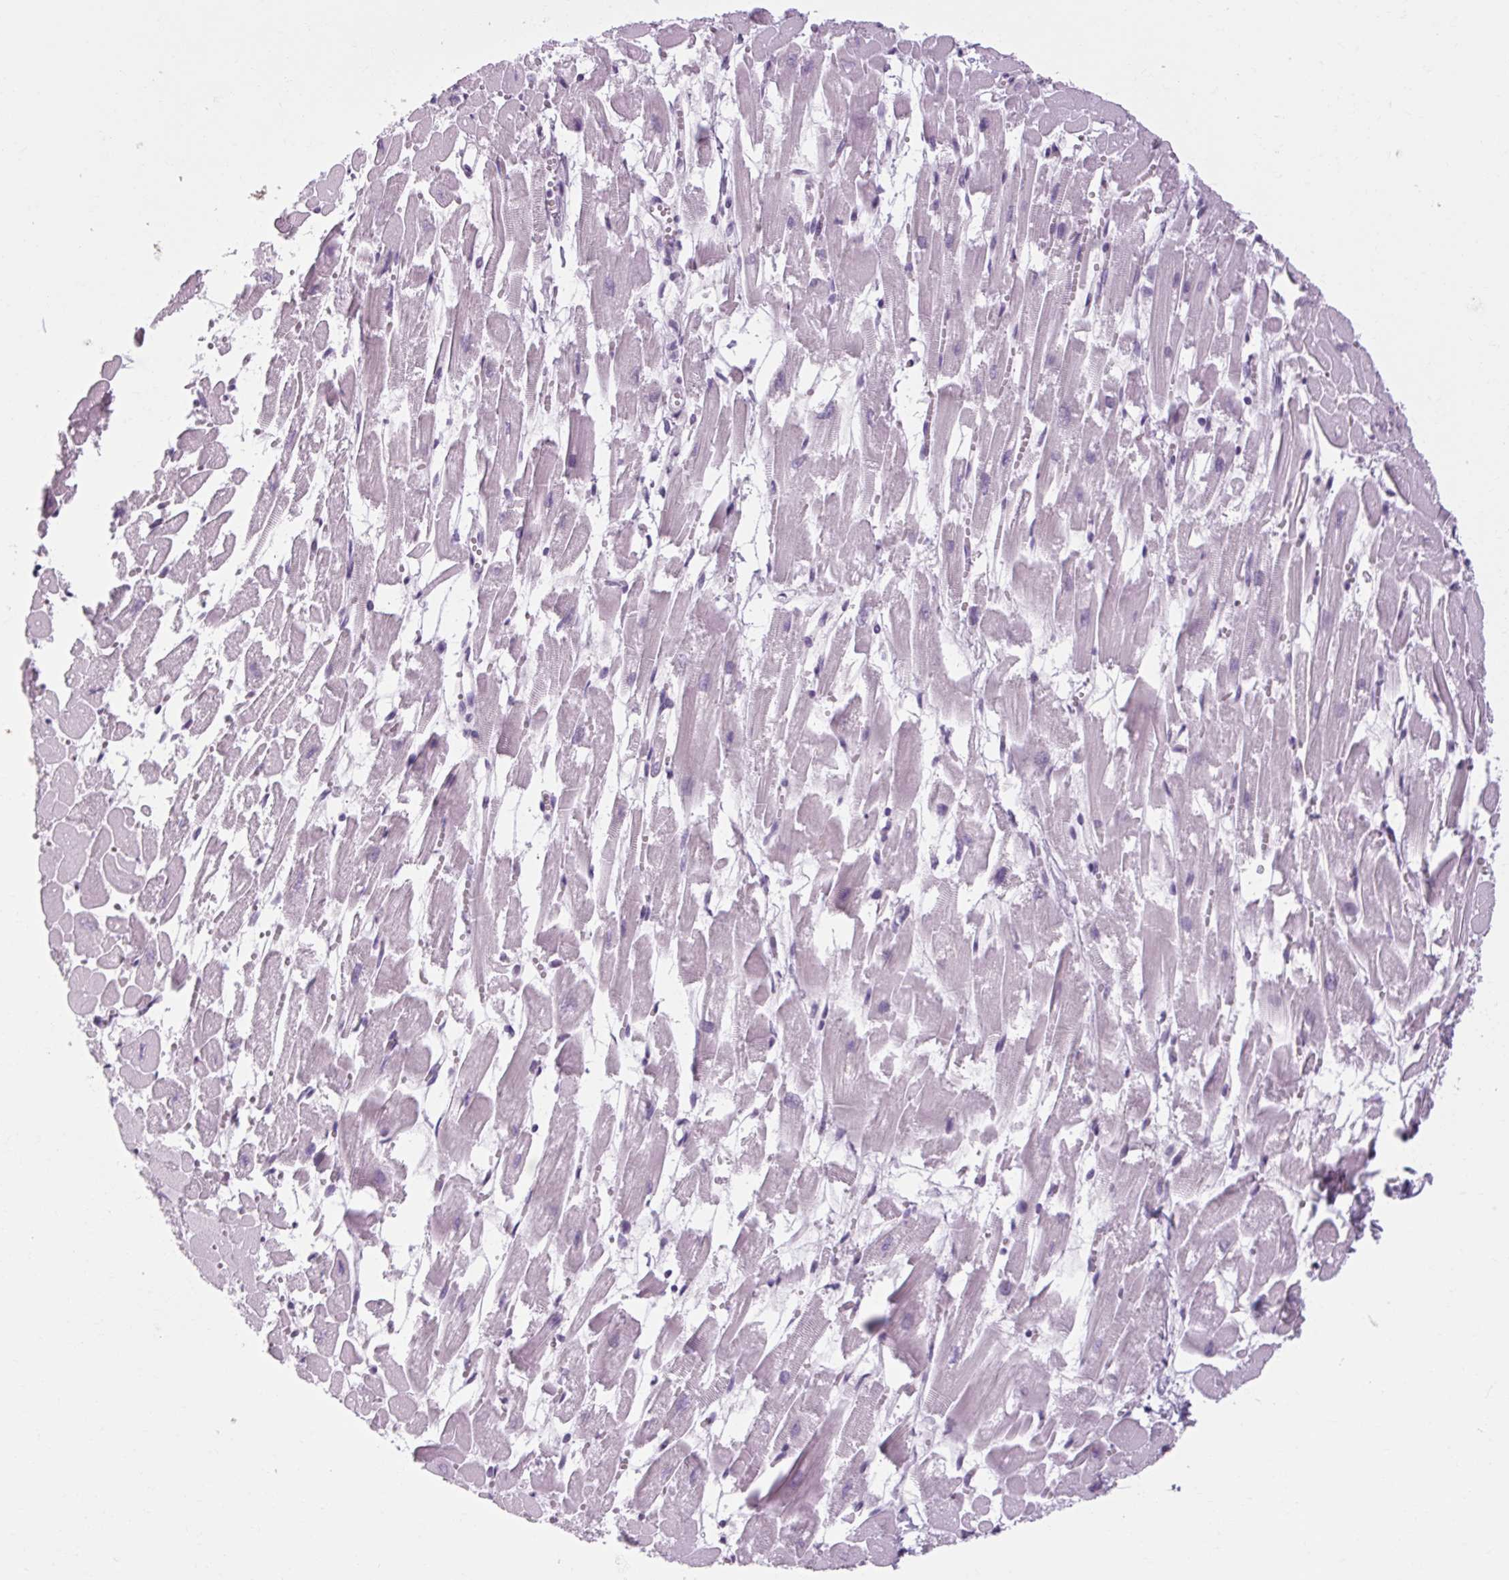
{"staining": {"intensity": "negative", "quantity": "none", "location": "none"}, "tissue": "heart muscle", "cell_type": "Cardiomyocytes", "image_type": "normal", "snomed": [{"axis": "morphology", "description": "Normal tissue, NOS"}, {"axis": "topography", "description": "Heart"}], "caption": "Heart muscle stained for a protein using immunohistochemistry demonstrates no expression cardiomyocytes.", "gene": "POMC", "patient": {"sex": "female", "age": 52}}